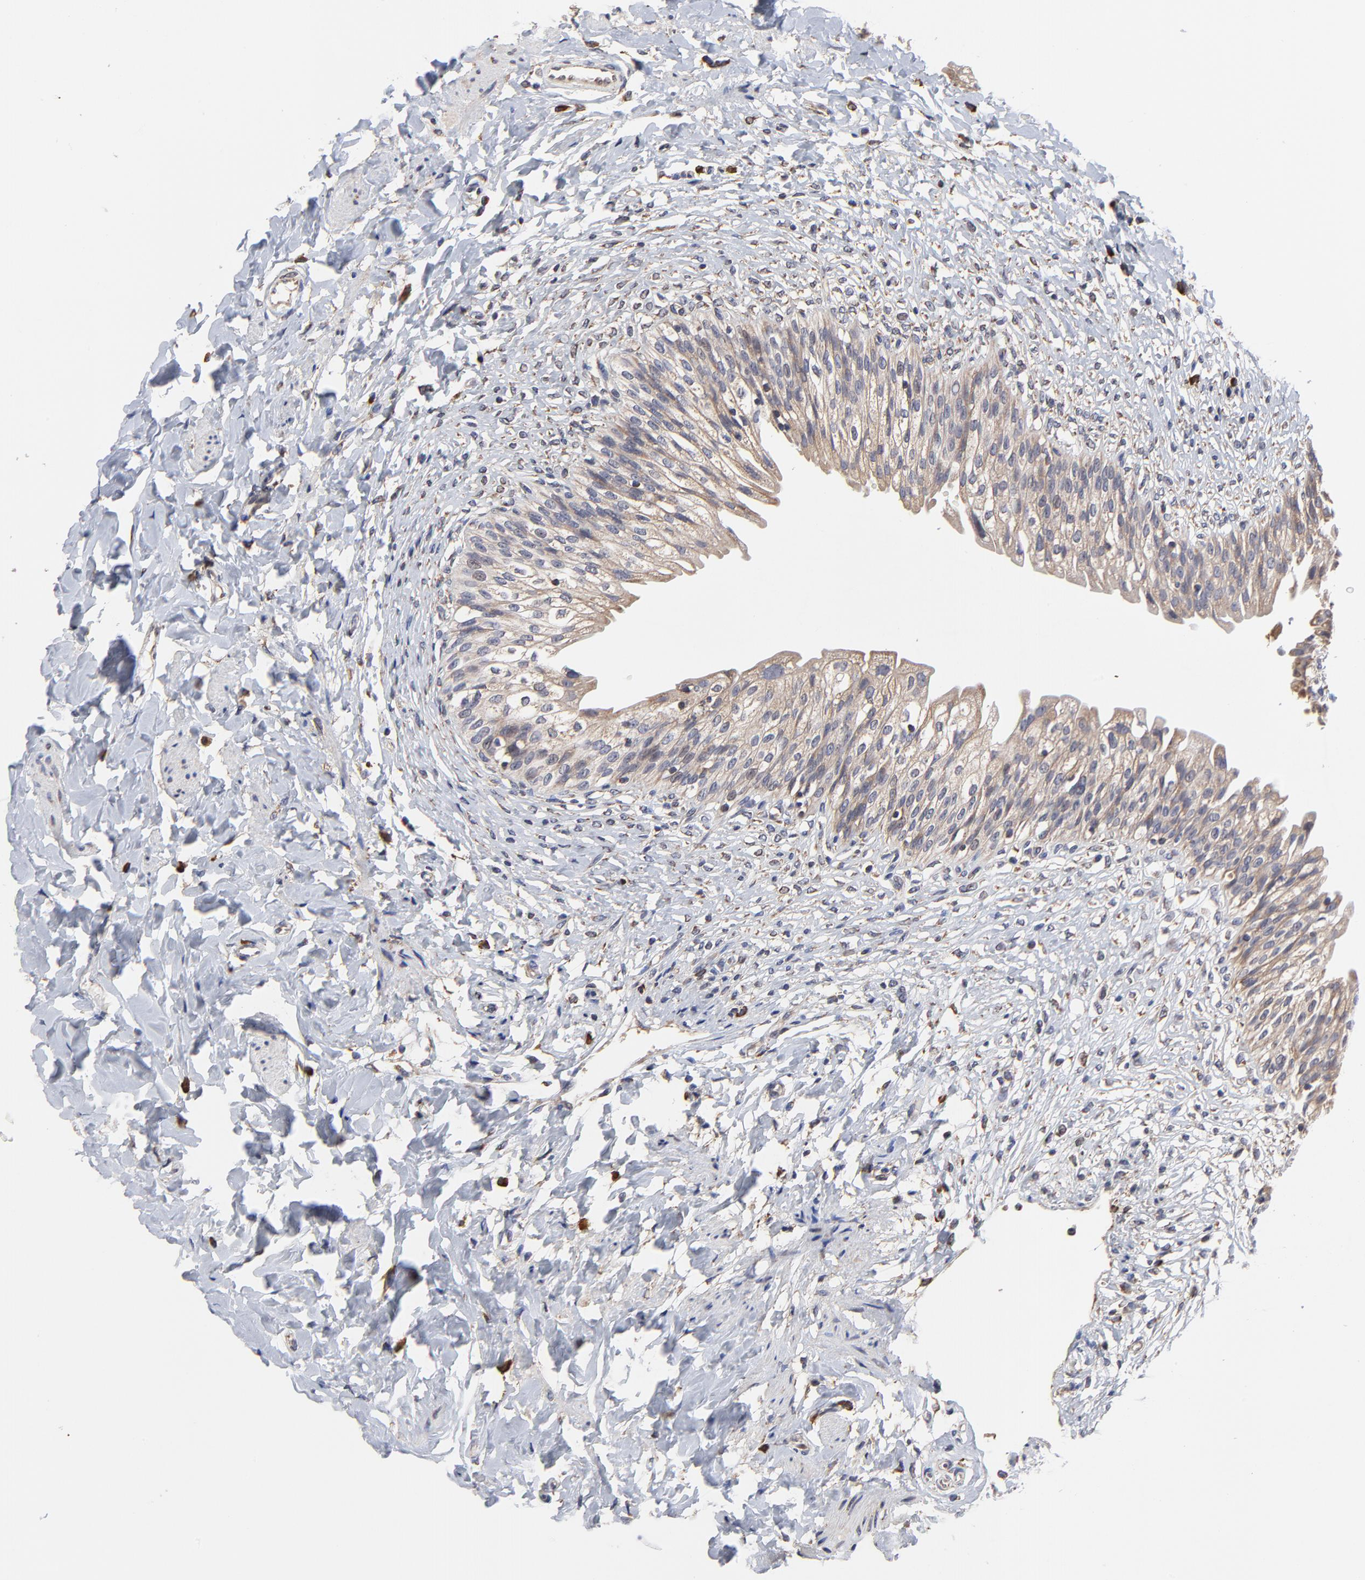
{"staining": {"intensity": "weak", "quantity": ">75%", "location": "cytoplasmic/membranous"}, "tissue": "urinary bladder", "cell_type": "Urothelial cells", "image_type": "normal", "snomed": [{"axis": "morphology", "description": "Normal tissue, NOS"}, {"axis": "morphology", "description": "Inflammation, NOS"}, {"axis": "topography", "description": "Urinary bladder"}], "caption": "Protein expression analysis of benign human urinary bladder reveals weak cytoplasmic/membranous staining in about >75% of urothelial cells.", "gene": "ZNF550", "patient": {"sex": "female", "age": 80}}